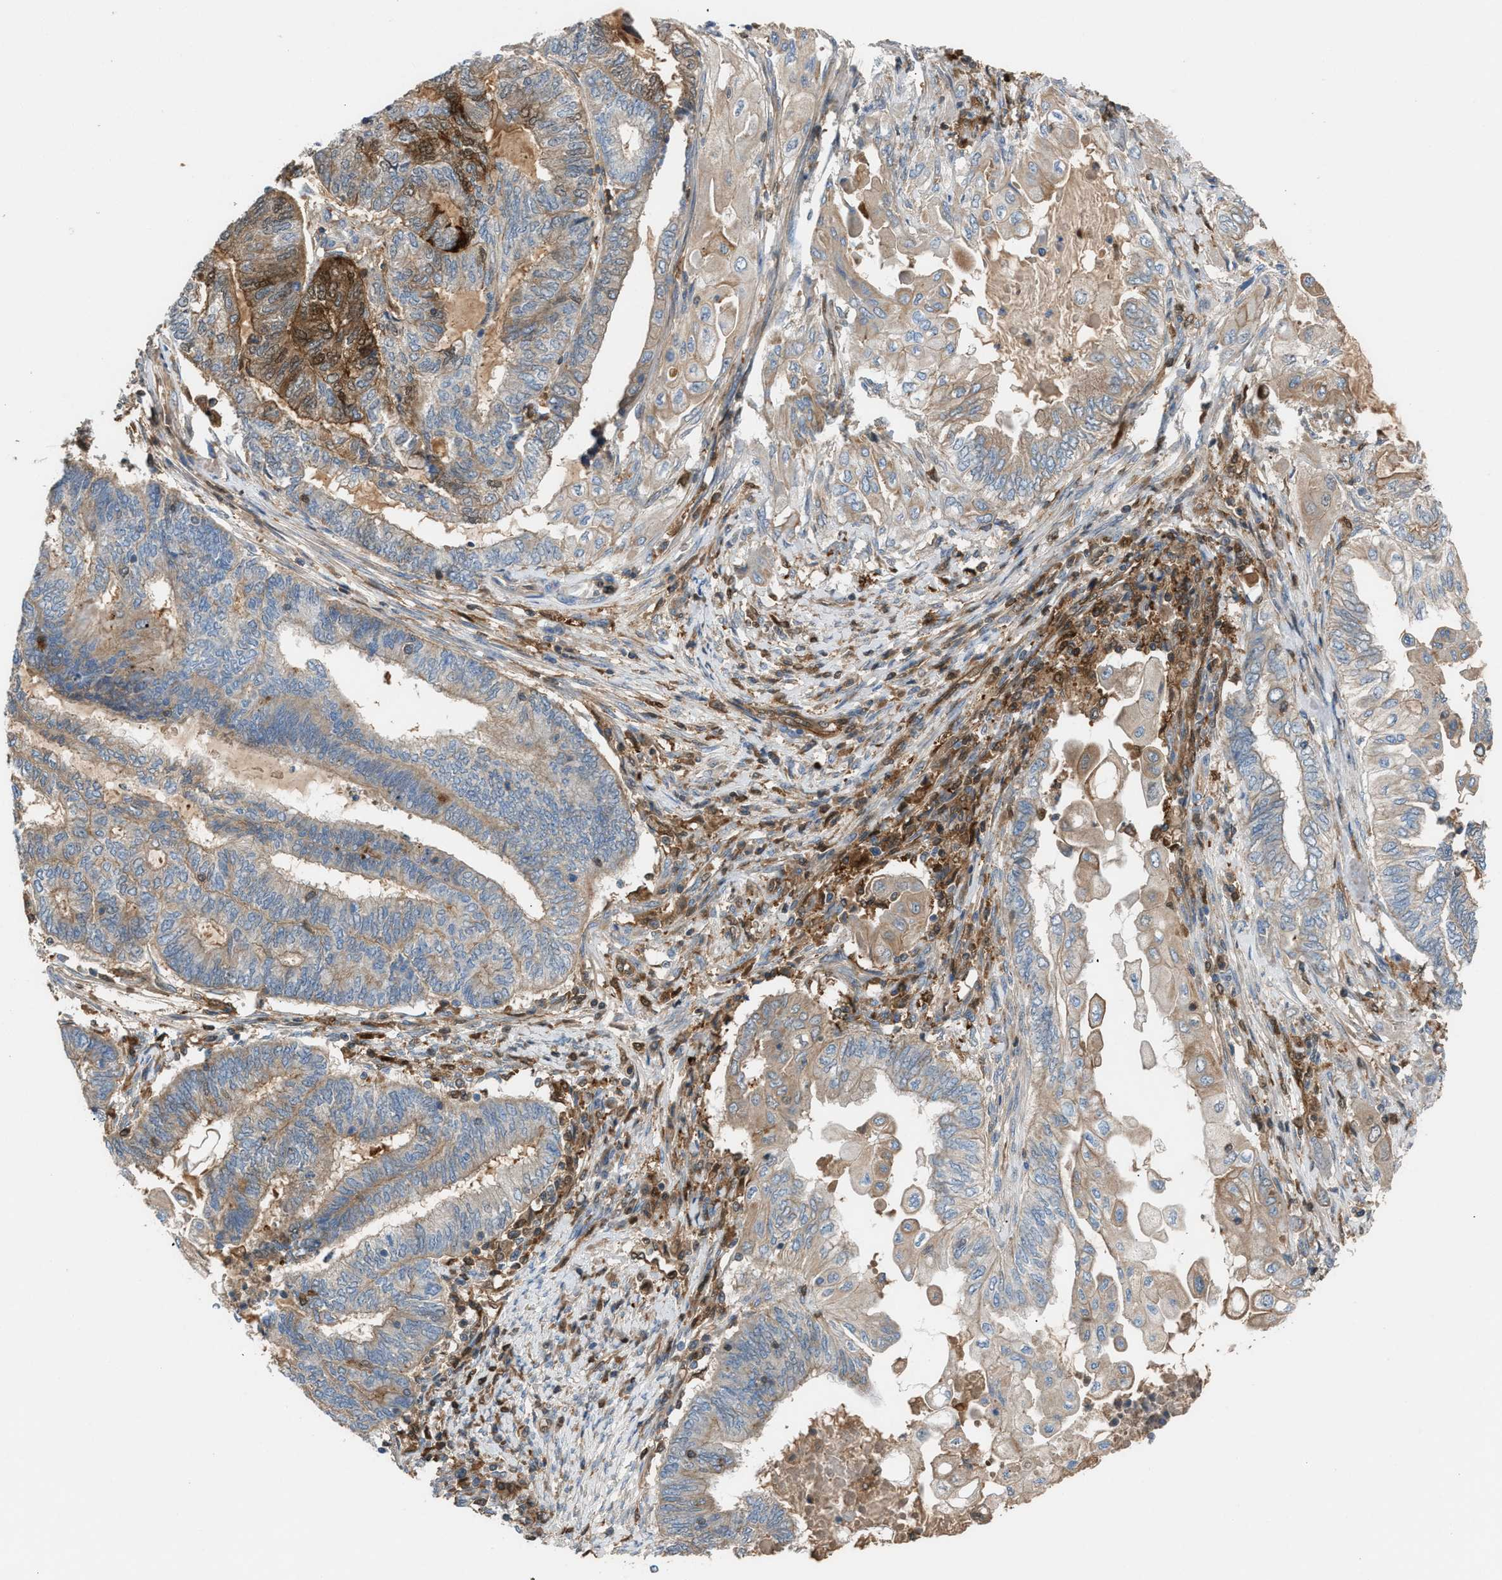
{"staining": {"intensity": "moderate", "quantity": "<25%", "location": "cytoplasmic/membranous"}, "tissue": "endometrial cancer", "cell_type": "Tumor cells", "image_type": "cancer", "snomed": [{"axis": "morphology", "description": "Adenocarcinoma, NOS"}, {"axis": "topography", "description": "Uterus"}, {"axis": "topography", "description": "Endometrium"}], "caption": "An immunohistochemistry (IHC) micrograph of tumor tissue is shown. Protein staining in brown shows moderate cytoplasmic/membranous positivity in adenocarcinoma (endometrial) within tumor cells.", "gene": "TPK1", "patient": {"sex": "female", "age": 70}}